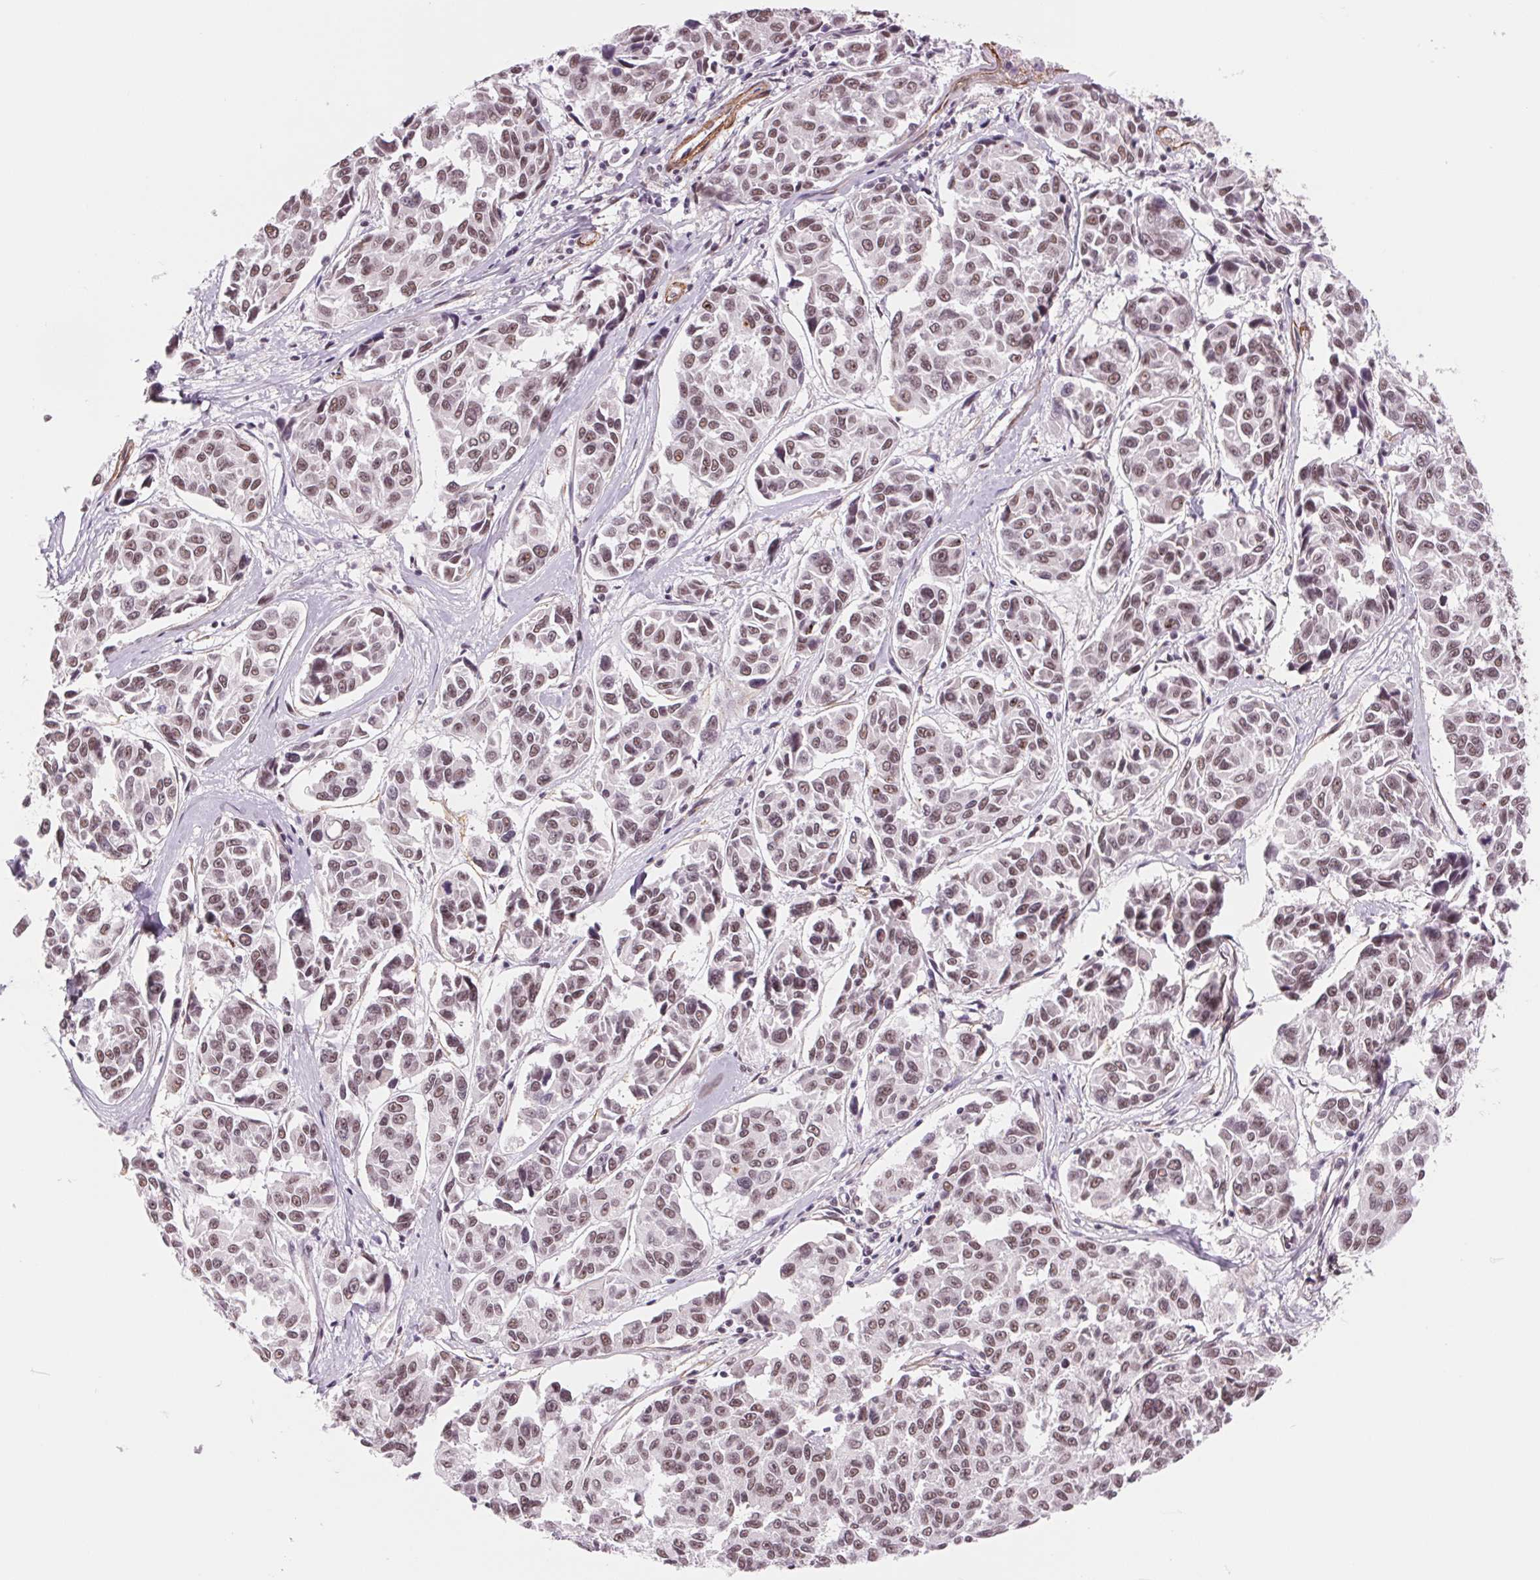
{"staining": {"intensity": "moderate", "quantity": ">75%", "location": "nuclear"}, "tissue": "melanoma", "cell_type": "Tumor cells", "image_type": "cancer", "snomed": [{"axis": "morphology", "description": "Malignant melanoma, NOS"}, {"axis": "topography", "description": "Skin"}], "caption": "Protein staining shows moderate nuclear expression in about >75% of tumor cells in melanoma.", "gene": "BCAT1", "patient": {"sex": "female", "age": 66}}